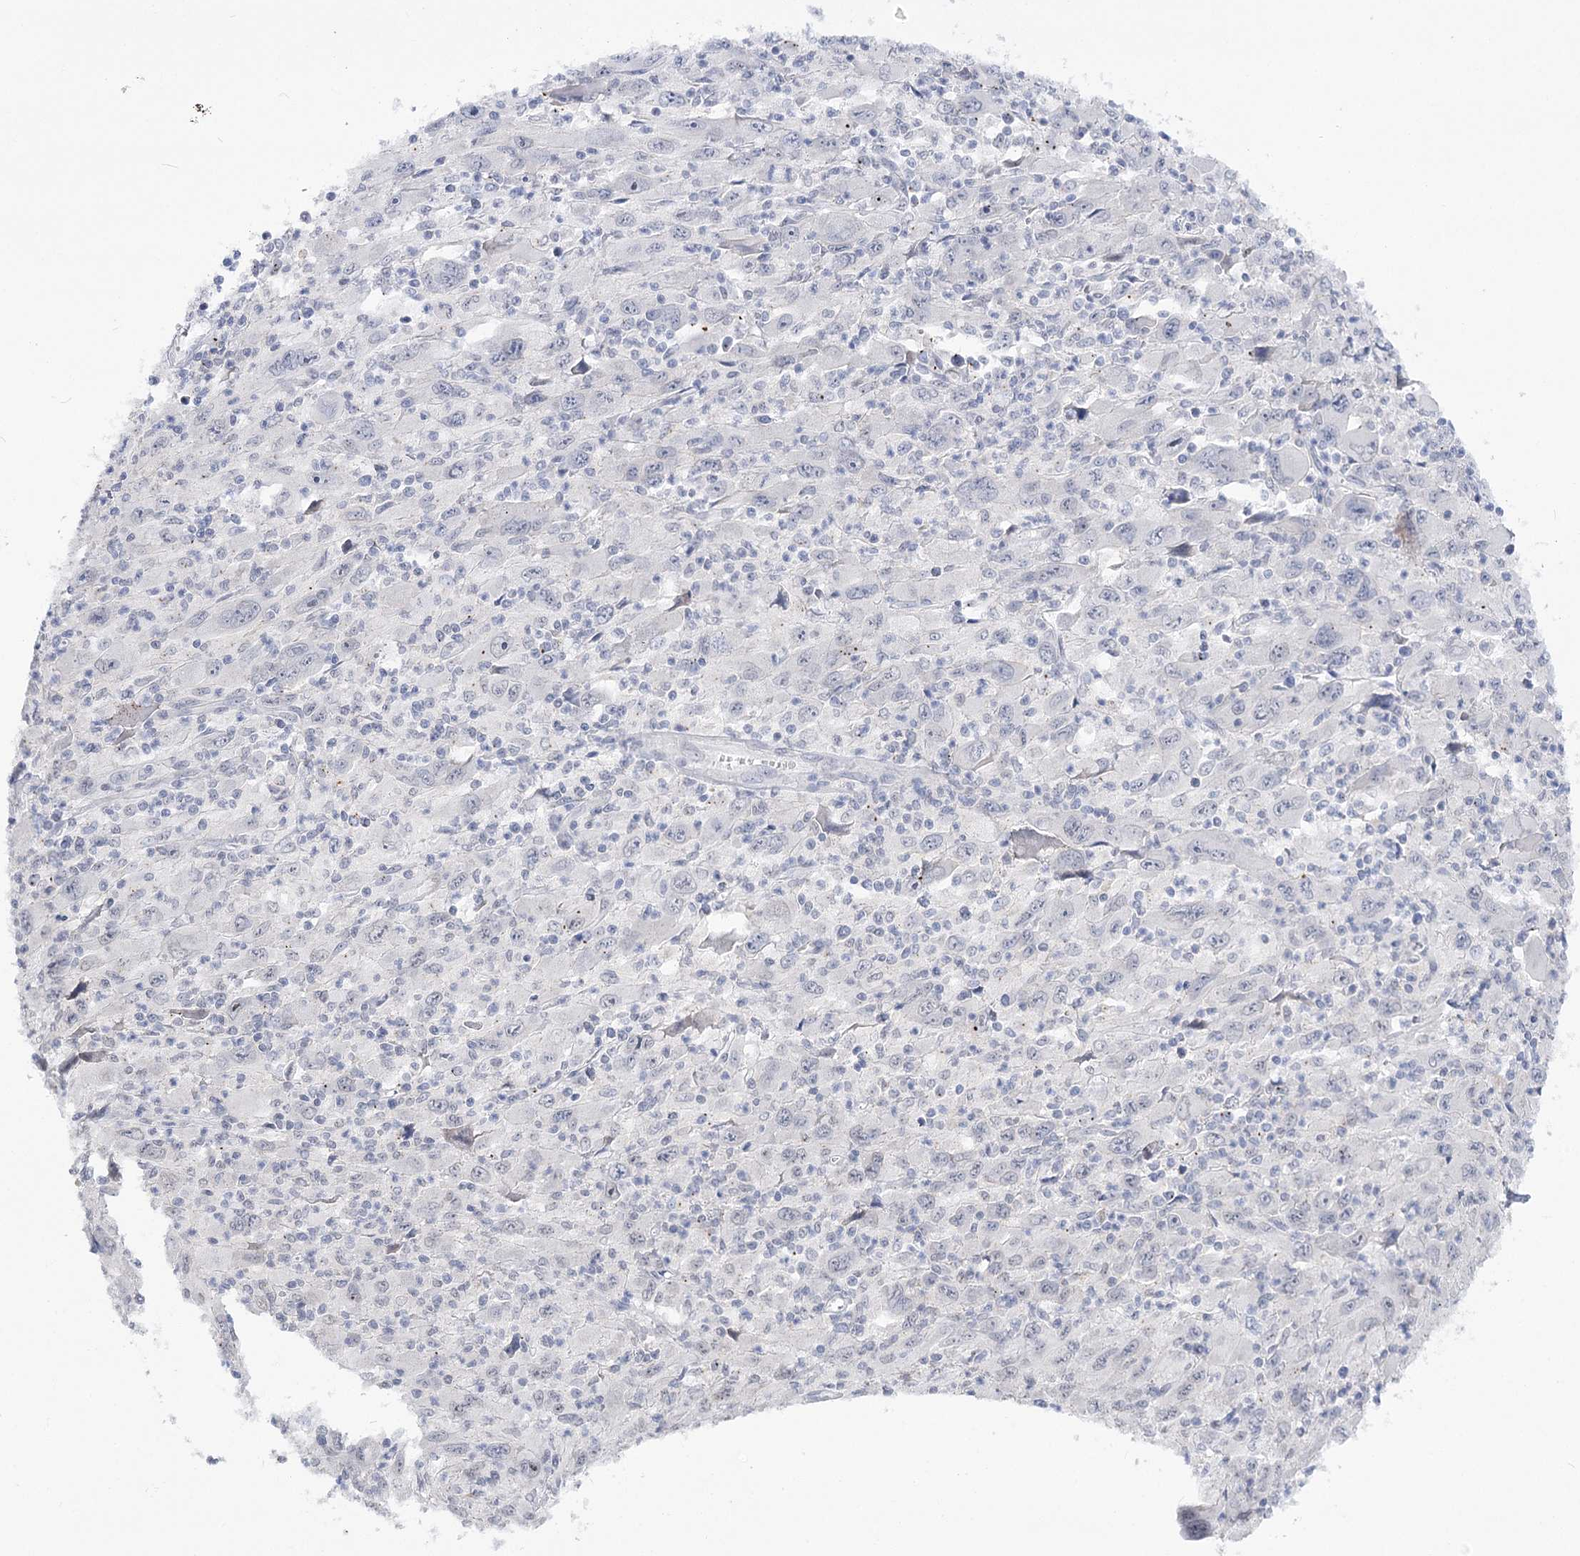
{"staining": {"intensity": "negative", "quantity": "none", "location": "none"}, "tissue": "melanoma", "cell_type": "Tumor cells", "image_type": "cancer", "snomed": [{"axis": "morphology", "description": "Malignant melanoma, Metastatic site"}, {"axis": "topography", "description": "Skin"}], "caption": "Immunohistochemistry (IHC) micrograph of human malignant melanoma (metastatic site) stained for a protein (brown), which displays no positivity in tumor cells.", "gene": "ATP10B", "patient": {"sex": "female", "age": 56}}